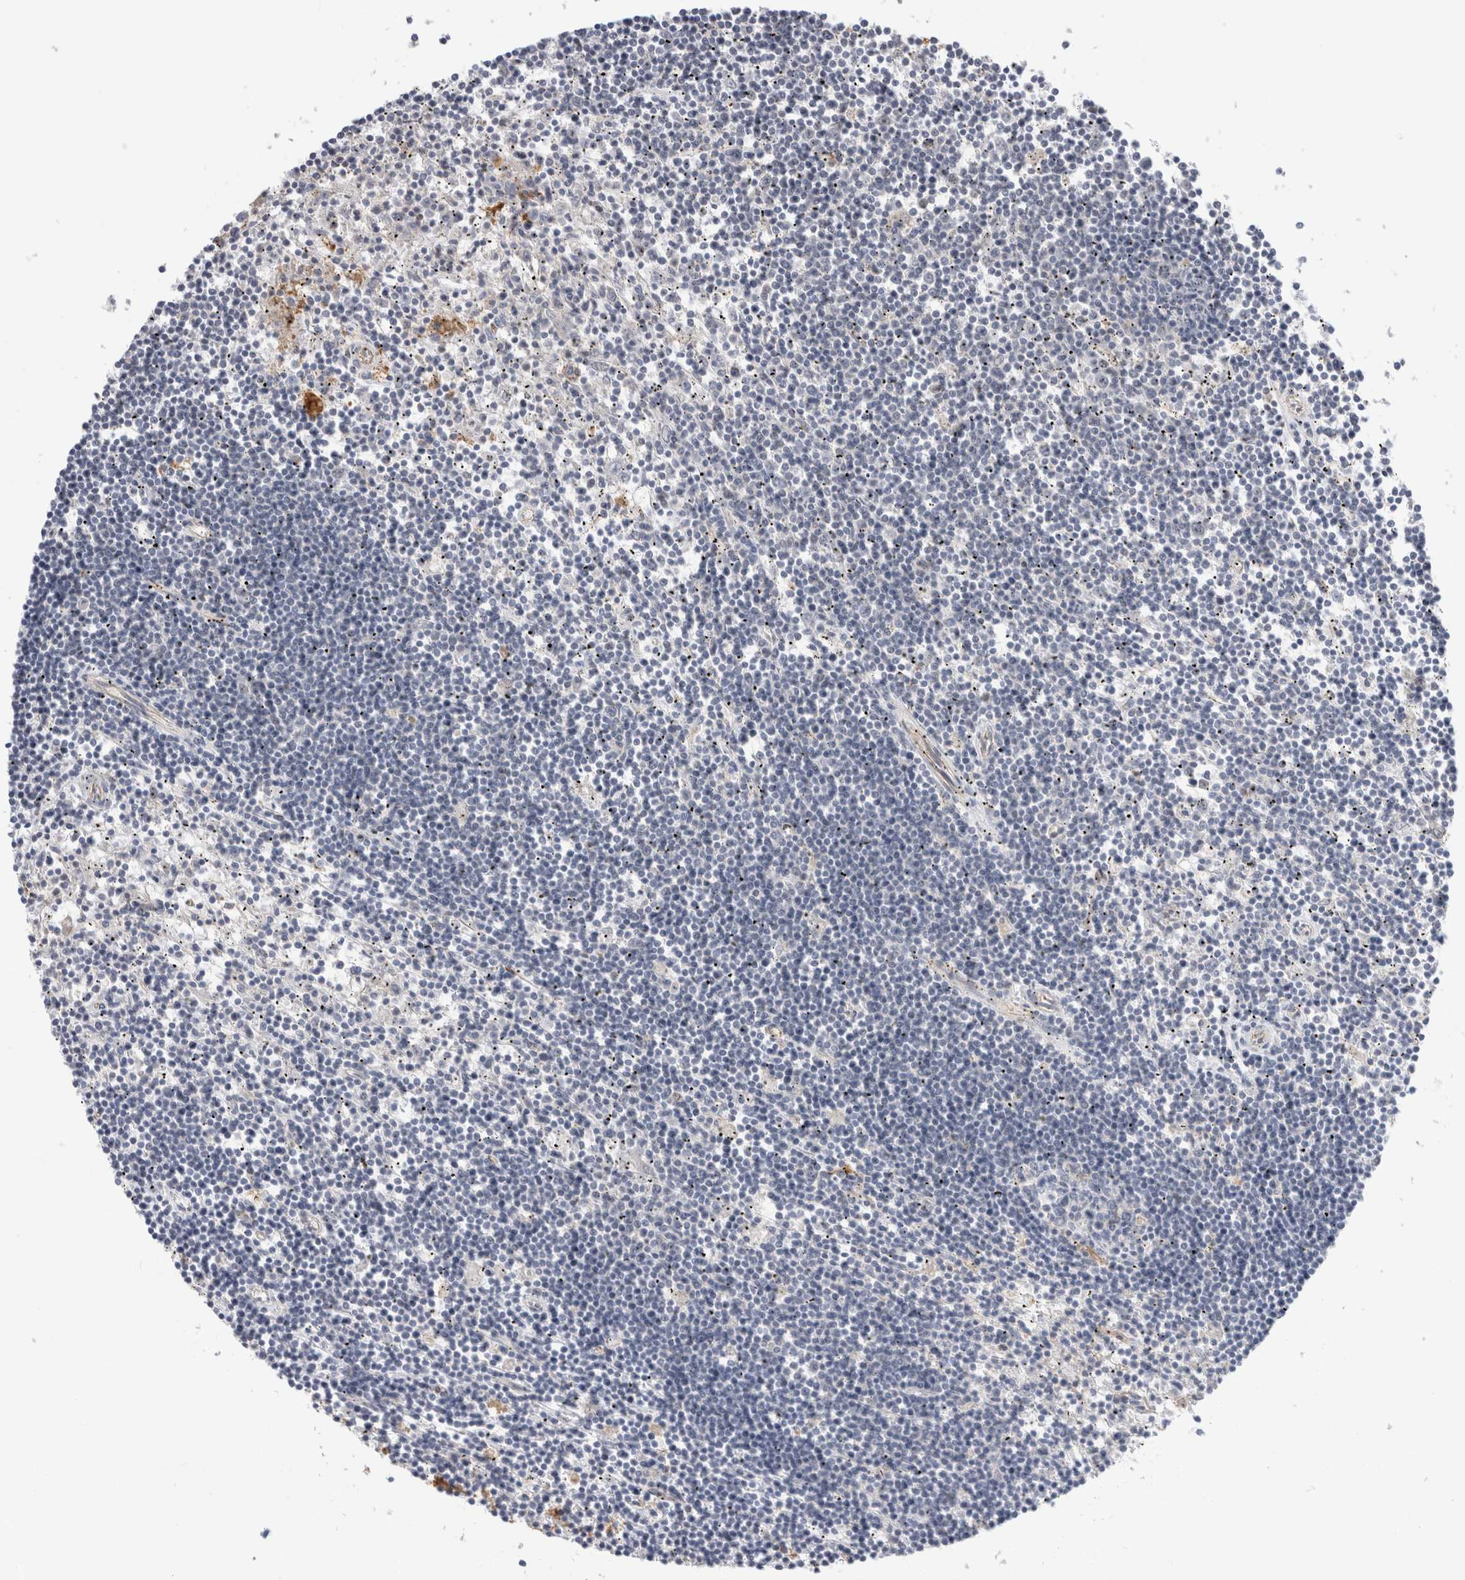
{"staining": {"intensity": "negative", "quantity": "none", "location": "none"}, "tissue": "lymphoma", "cell_type": "Tumor cells", "image_type": "cancer", "snomed": [{"axis": "morphology", "description": "Malignant lymphoma, non-Hodgkin's type, Low grade"}, {"axis": "topography", "description": "Spleen"}], "caption": "Histopathology image shows no protein expression in tumor cells of low-grade malignant lymphoma, non-Hodgkin's type tissue.", "gene": "SYTL5", "patient": {"sex": "male", "age": 76}}